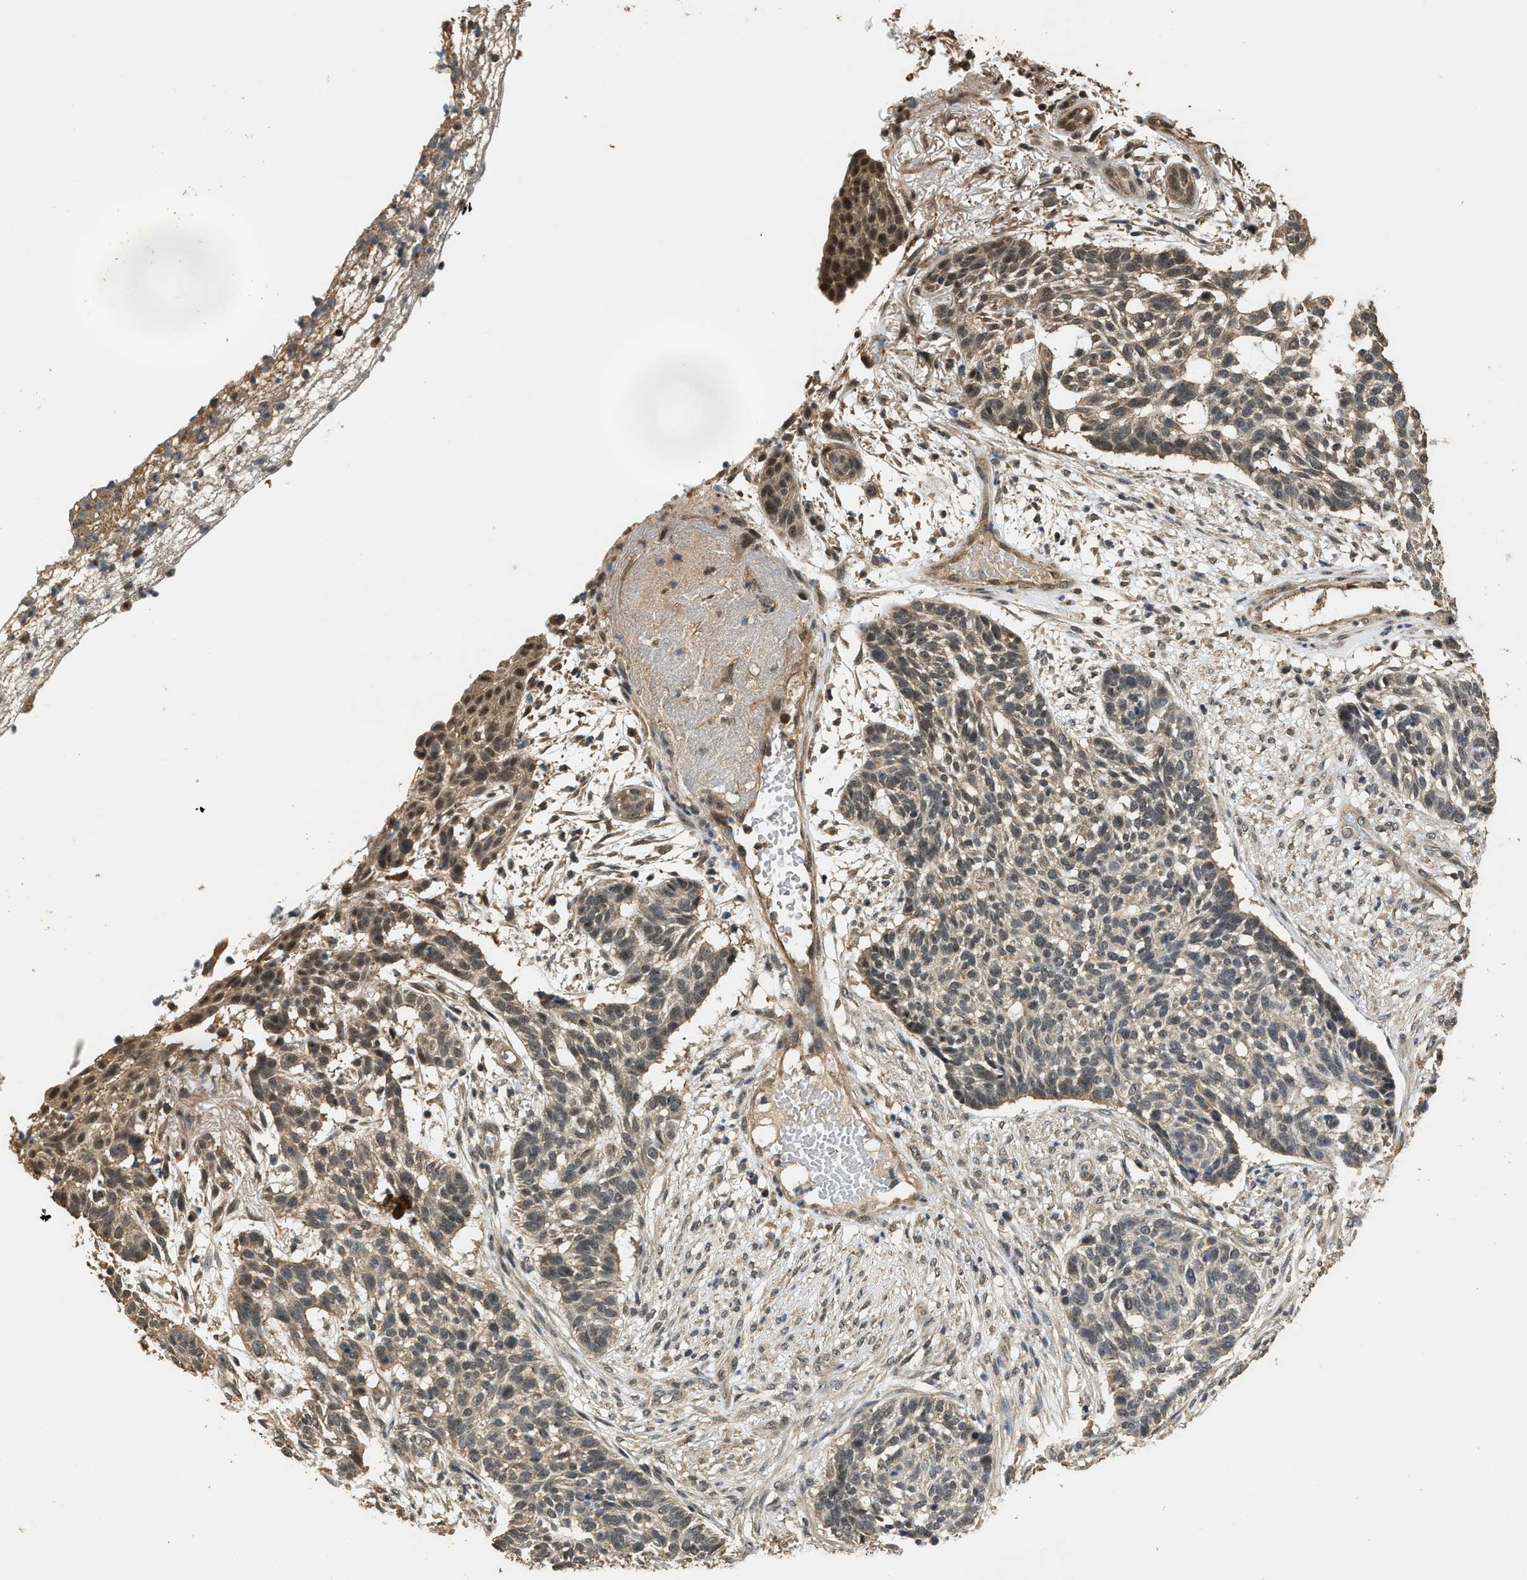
{"staining": {"intensity": "weak", "quantity": ">75%", "location": "cytoplasmic/membranous,nuclear"}, "tissue": "skin cancer", "cell_type": "Tumor cells", "image_type": "cancer", "snomed": [{"axis": "morphology", "description": "Basal cell carcinoma"}, {"axis": "topography", "description": "Skin"}], "caption": "Immunohistochemical staining of skin basal cell carcinoma shows weak cytoplasmic/membranous and nuclear protein expression in about >75% of tumor cells.", "gene": "DENND6B", "patient": {"sex": "male", "age": 85}}